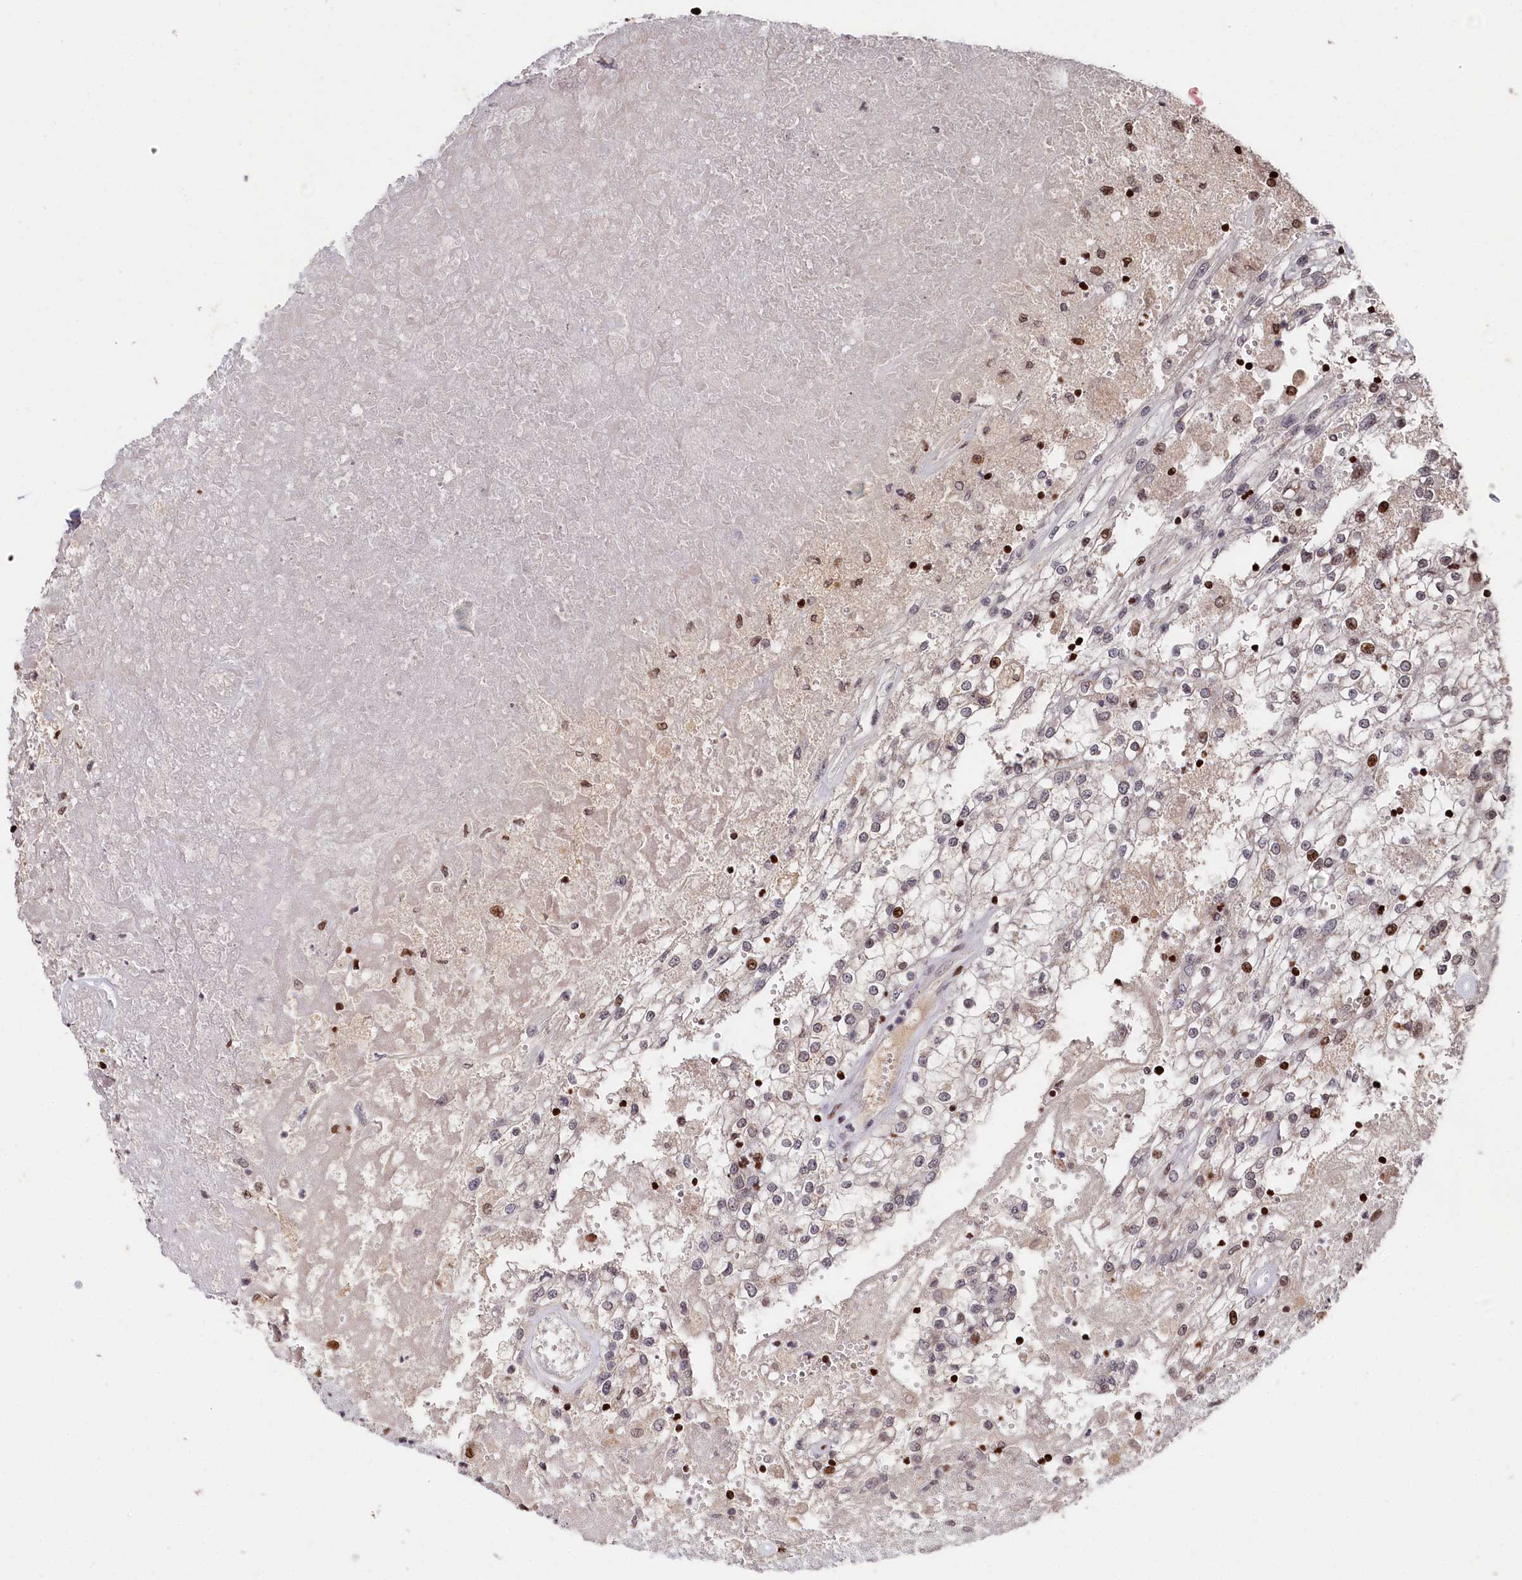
{"staining": {"intensity": "strong", "quantity": "<25%", "location": "nuclear"}, "tissue": "renal cancer", "cell_type": "Tumor cells", "image_type": "cancer", "snomed": [{"axis": "morphology", "description": "Adenocarcinoma, NOS"}, {"axis": "topography", "description": "Kidney"}], "caption": "Approximately <25% of tumor cells in renal cancer (adenocarcinoma) show strong nuclear protein staining as visualized by brown immunohistochemical staining.", "gene": "MCF2L2", "patient": {"sex": "female", "age": 52}}